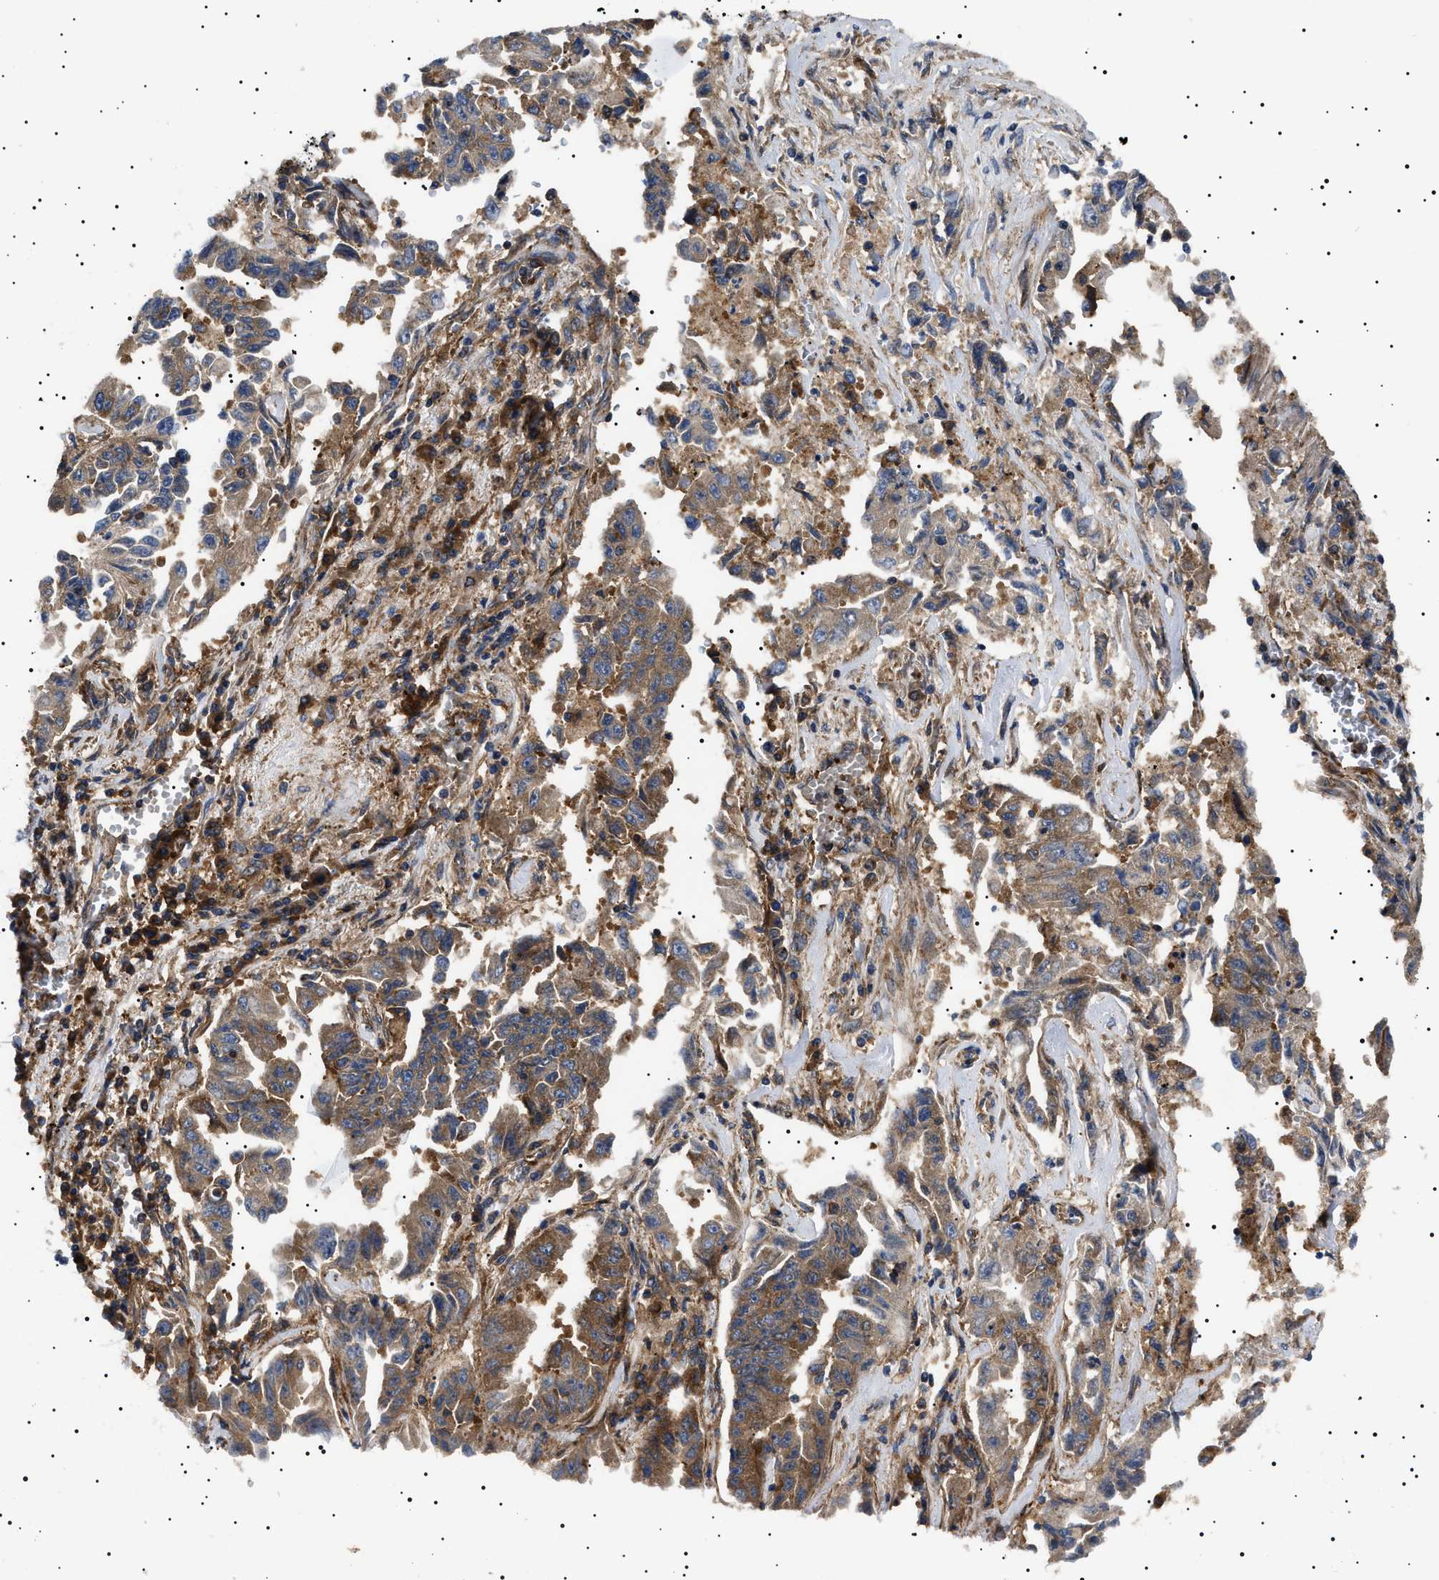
{"staining": {"intensity": "moderate", "quantity": ">75%", "location": "cytoplasmic/membranous"}, "tissue": "lung cancer", "cell_type": "Tumor cells", "image_type": "cancer", "snomed": [{"axis": "morphology", "description": "Adenocarcinoma, NOS"}, {"axis": "topography", "description": "Lung"}], "caption": "Lung cancer stained with immunohistochemistry (IHC) exhibits moderate cytoplasmic/membranous positivity in about >75% of tumor cells.", "gene": "TPP2", "patient": {"sex": "female", "age": 51}}